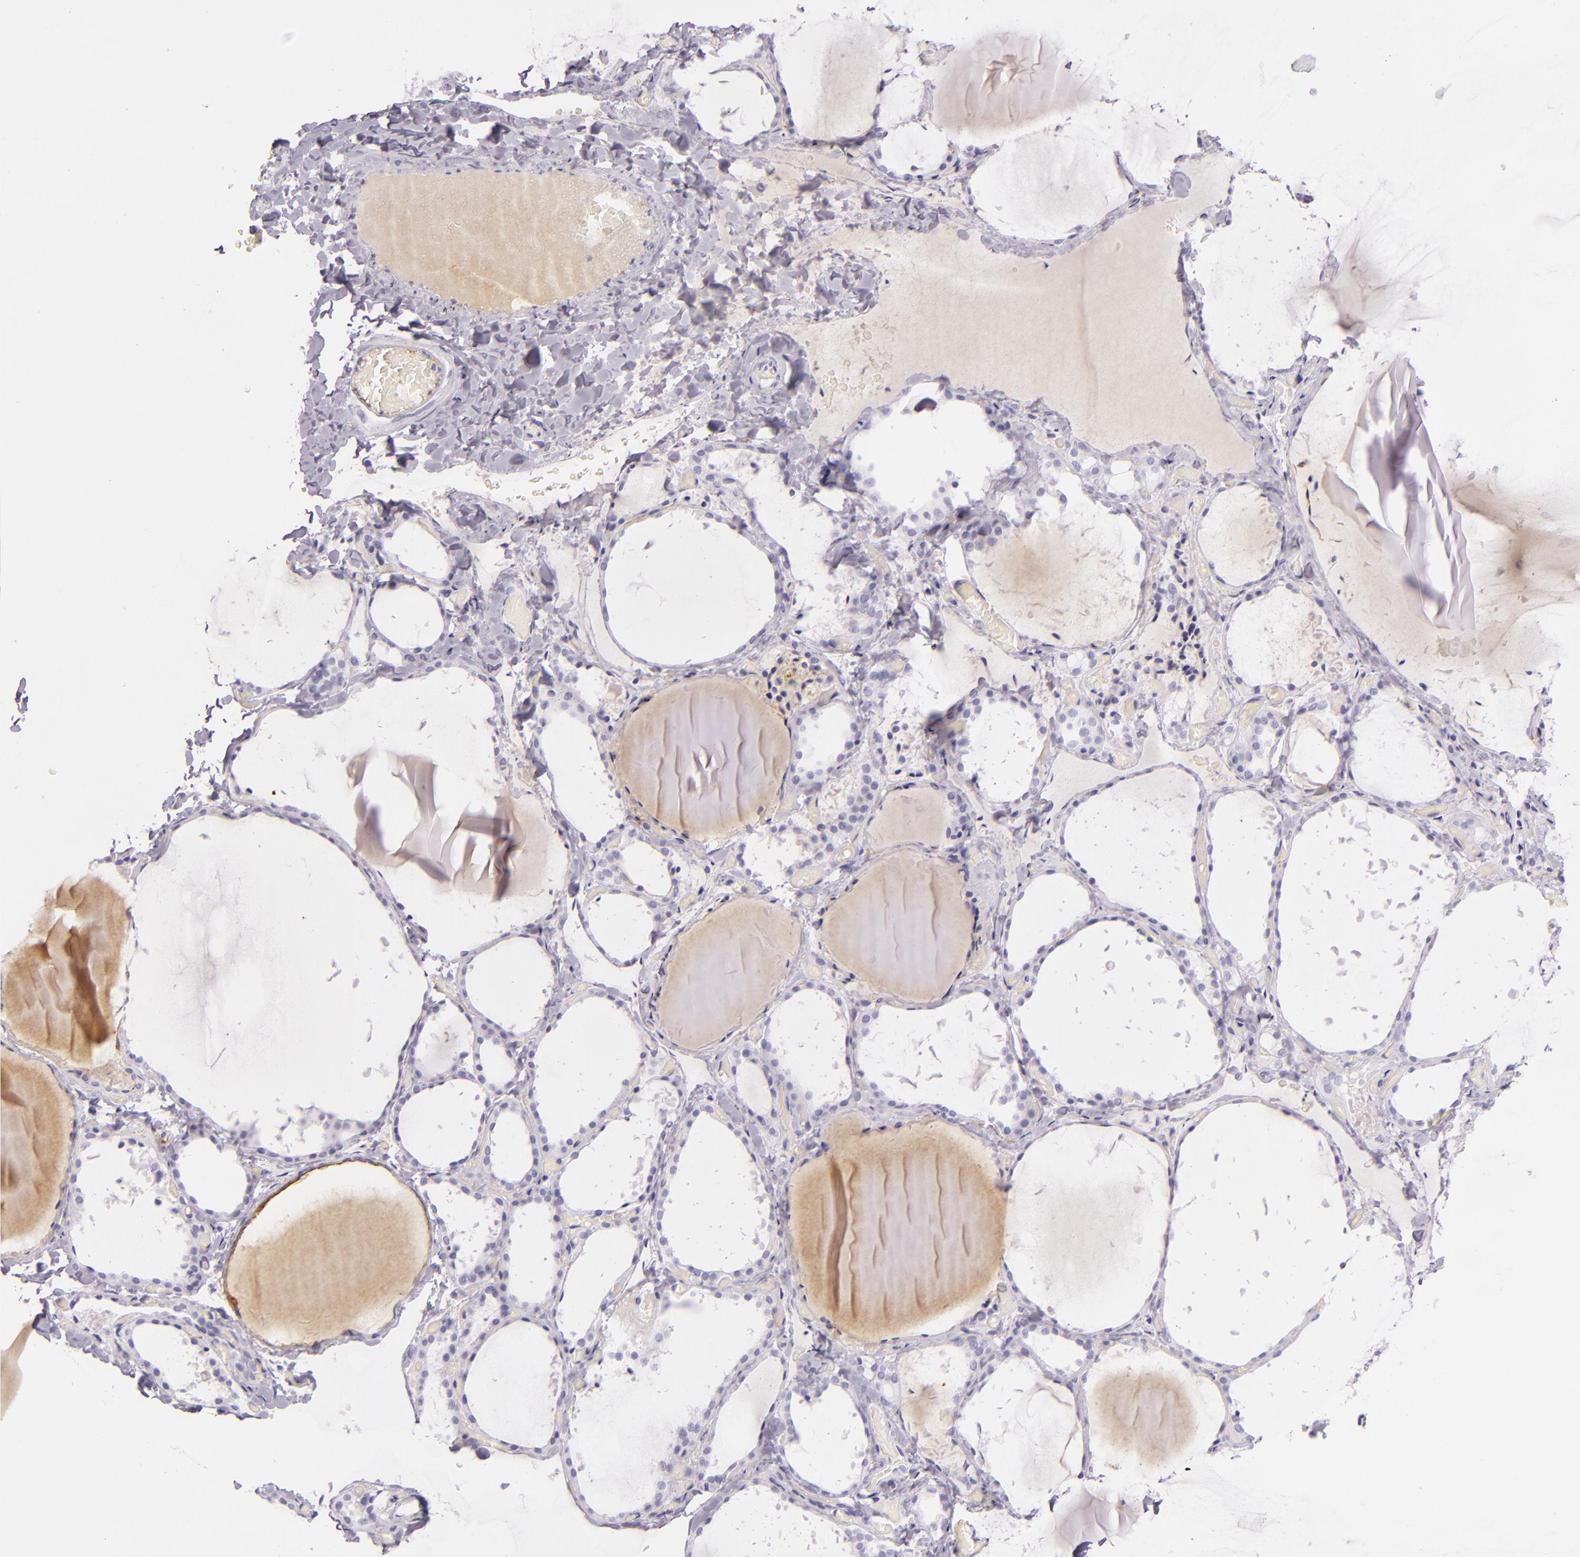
{"staining": {"intensity": "negative", "quantity": "none", "location": "none"}, "tissue": "thyroid gland", "cell_type": "Glandular cells", "image_type": "normal", "snomed": [{"axis": "morphology", "description": "Normal tissue, NOS"}, {"axis": "topography", "description": "Thyroid gland"}], "caption": "A high-resolution micrograph shows IHC staining of benign thyroid gland, which demonstrates no significant expression in glandular cells.", "gene": "ICAM1", "patient": {"sex": "female", "age": 22}}